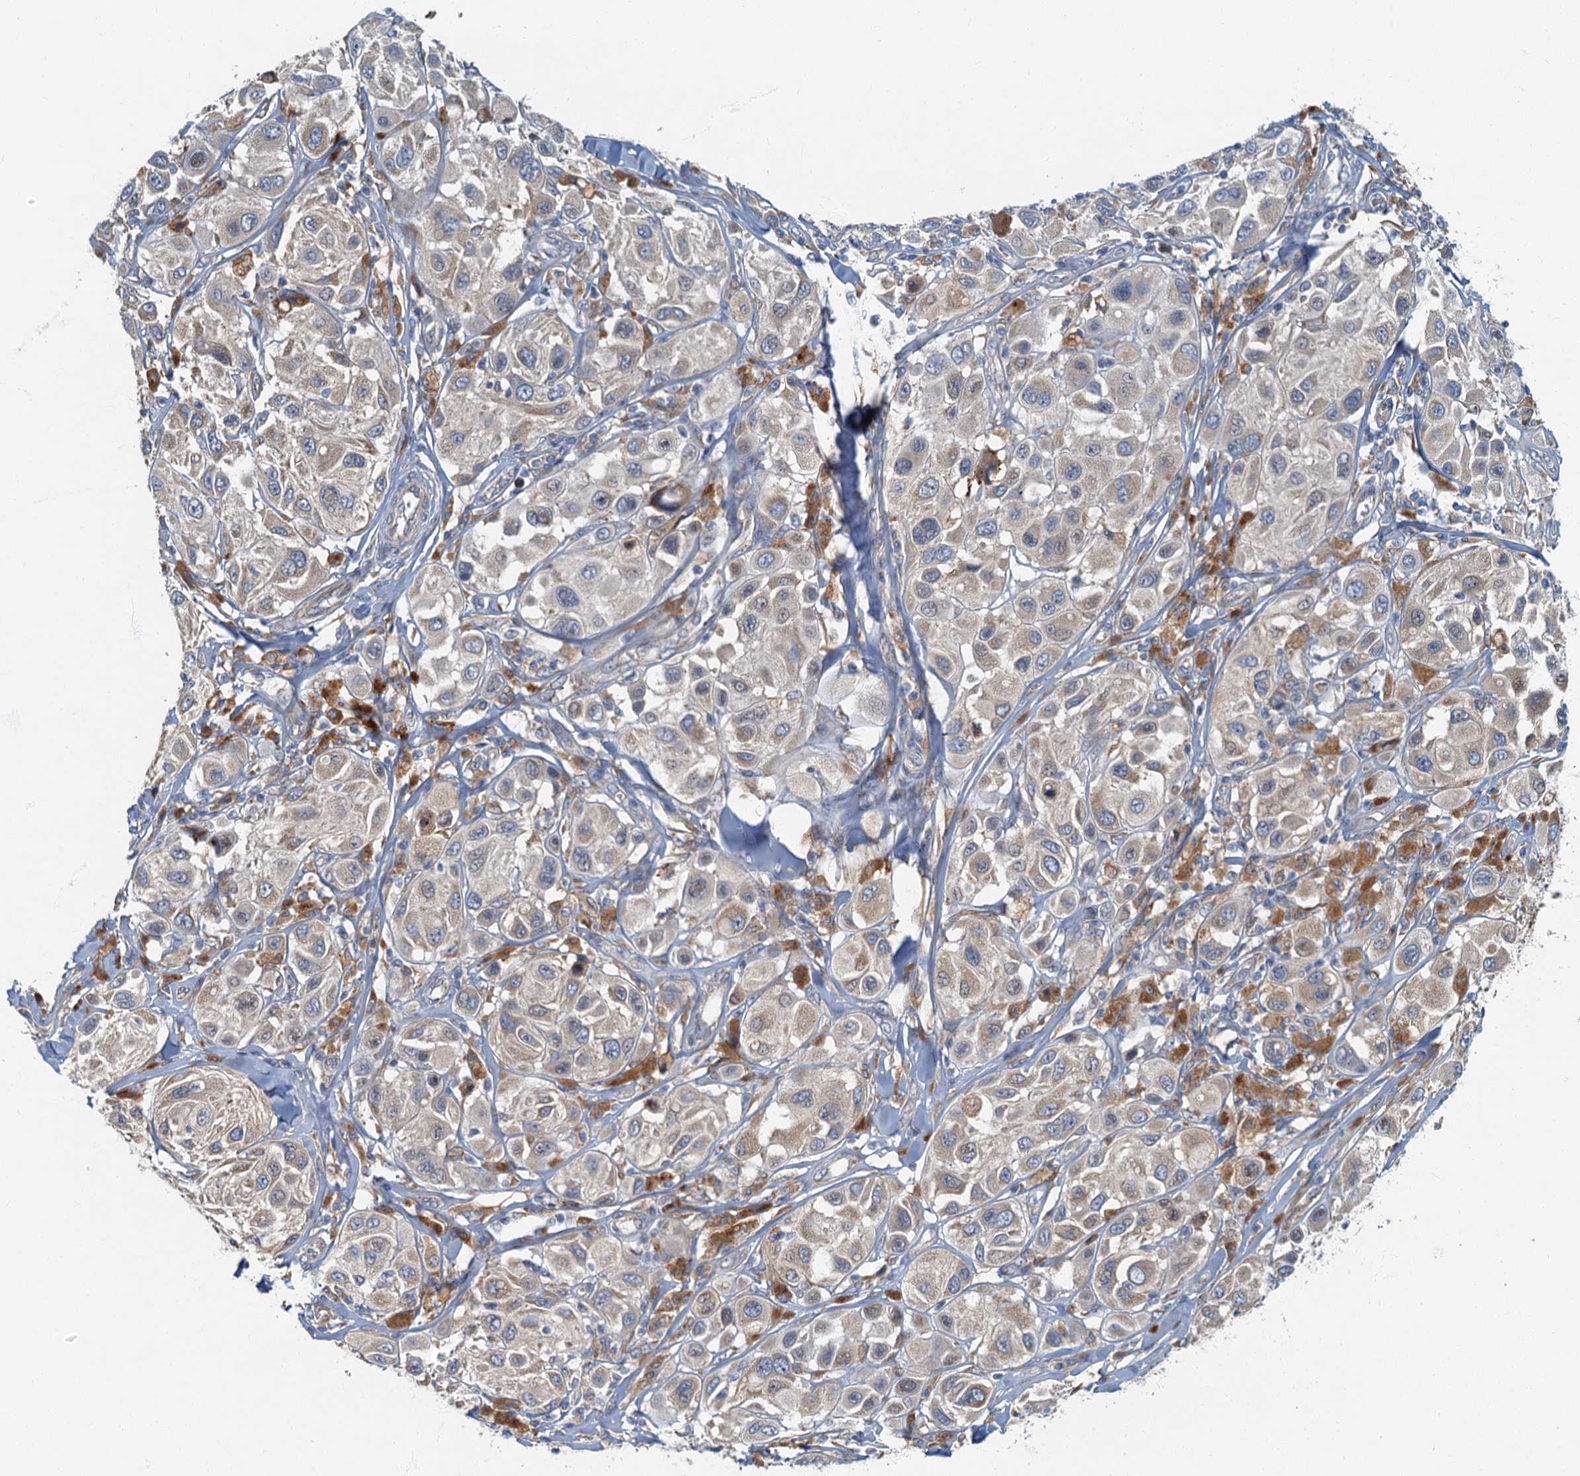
{"staining": {"intensity": "negative", "quantity": "none", "location": "none"}, "tissue": "melanoma", "cell_type": "Tumor cells", "image_type": "cancer", "snomed": [{"axis": "morphology", "description": "Malignant melanoma, Metastatic site"}, {"axis": "topography", "description": "Skin"}], "caption": "Histopathology image shows no protein staining in tumor cells of melanoma tissue. The staining is performed using DAB (3,3'-diaminobenzidine) brown chromogen with nuclei counter-stained in using hematoxylin.", "gene": "SPDYC", "patient": {"sex": "male", "age": 41}}